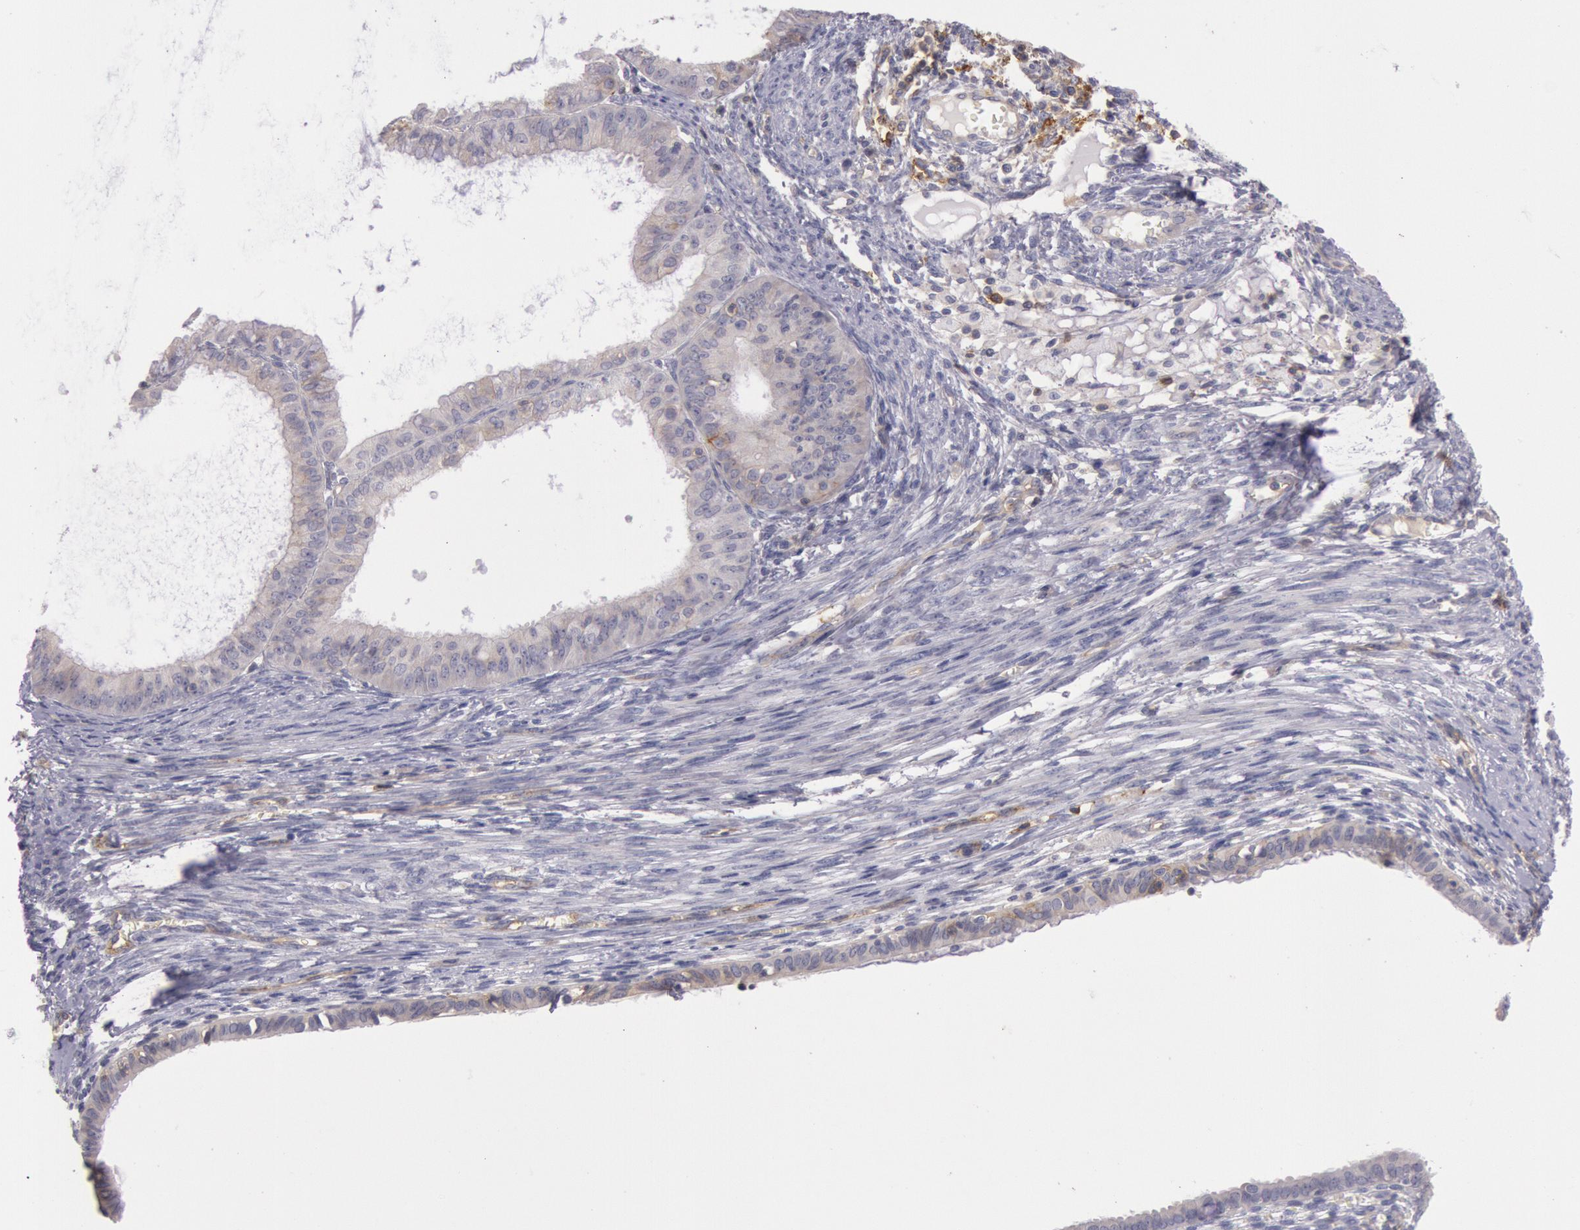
{"staining": {"intensity": "weak", "quantity": ">75%", "location": "cytoplasmic/membranous"}, "tissue": "endometrial cancer", "cell_type": "Tumor cells", "image_type": "cancer", "snomed": [{"axis": "morphology", "description": "Adenocarcinoma, NOS"}, {"axis": "topography", "description": "Endometrium"}], "caption": "Immunohistochemistry (IHC) image of neoplastic tissue: human adenocarcinoma (endometrial) stained using IHC reveals low levels of weak protein expression localized specifically in the cytoplasmic/membranous of tumor cells, appearing as a cytoplasmic/membranous brown color.", "gene": "TRIB2", "patient": {"sex": "female", "age": 76}}